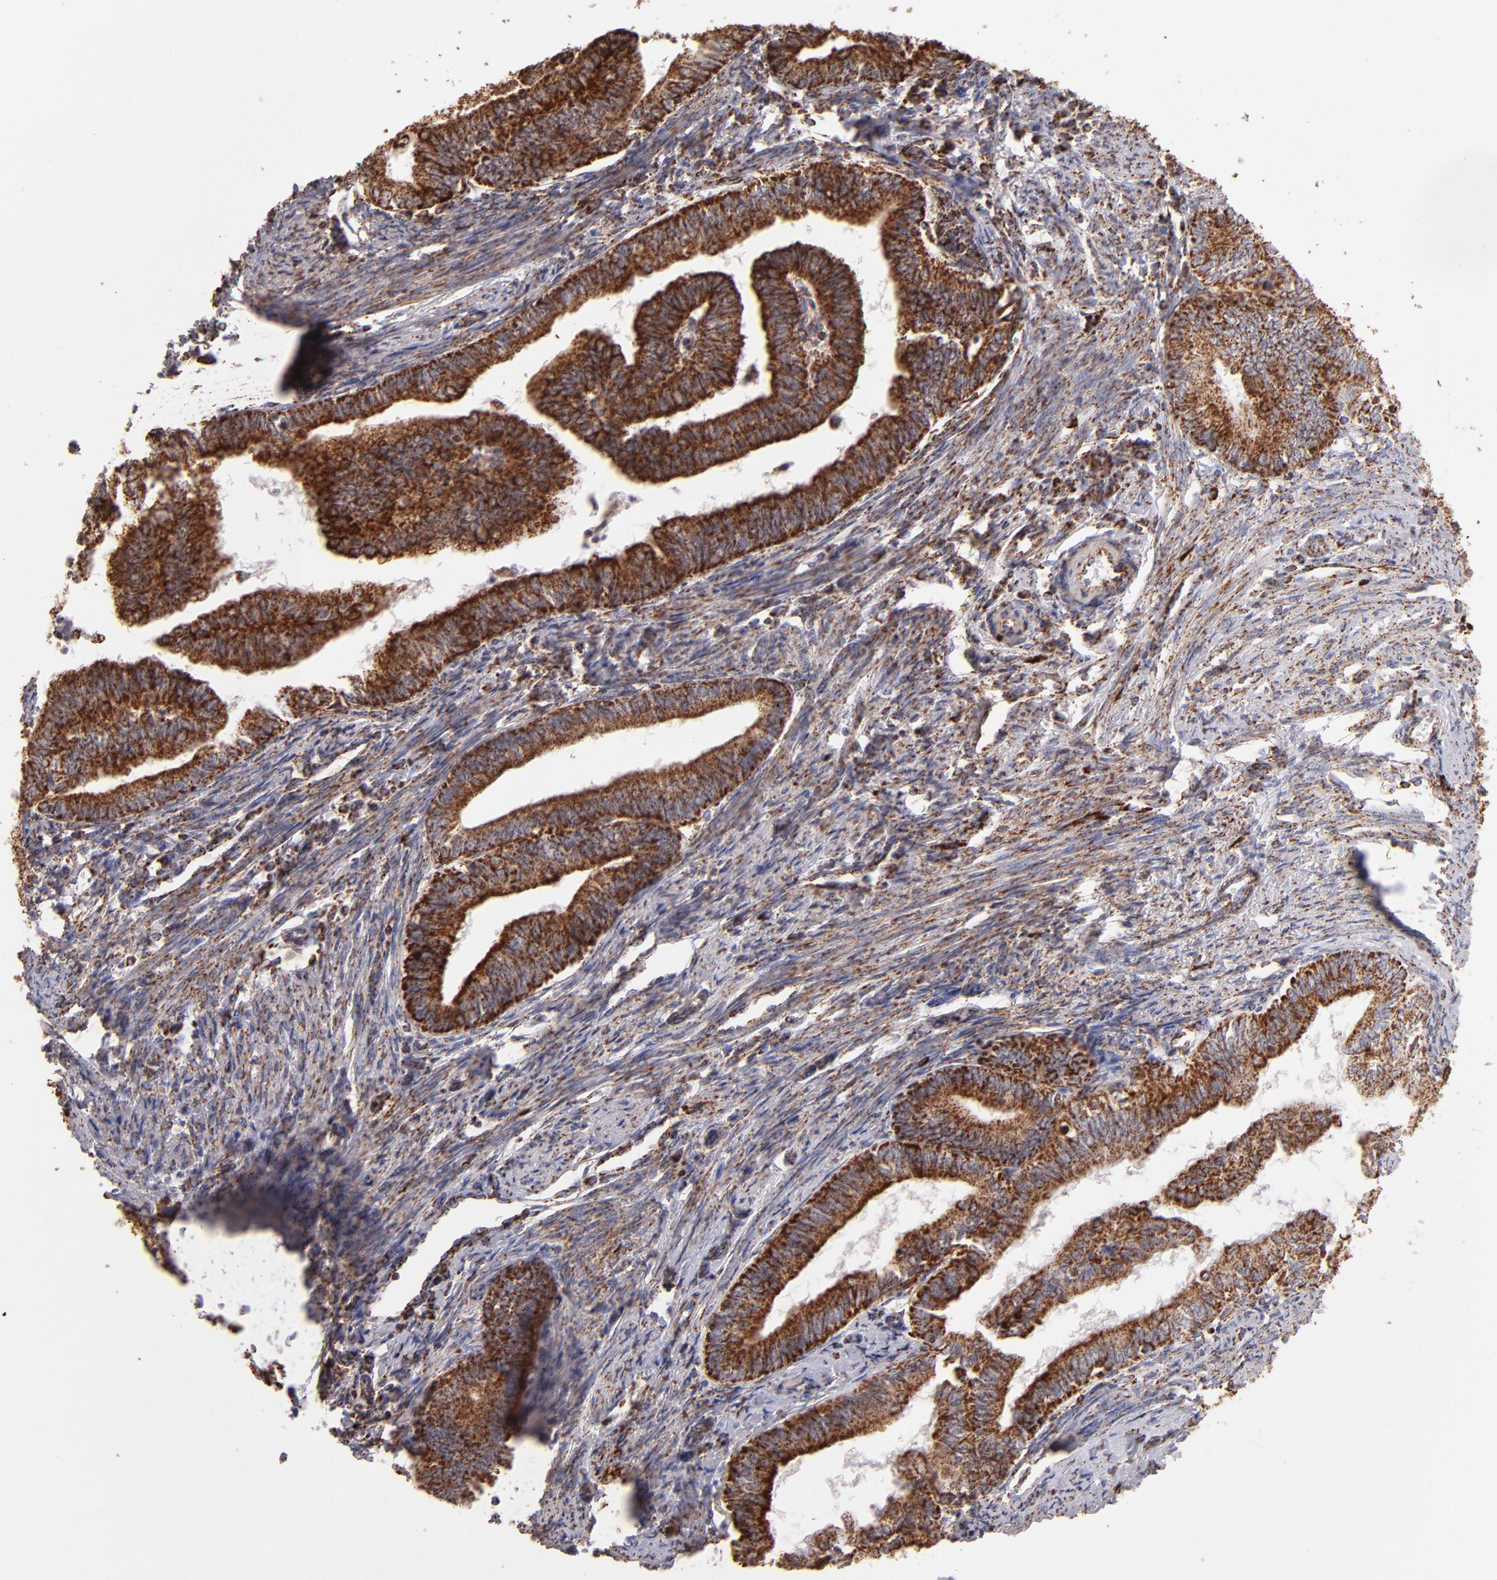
{"staining": {"intensity": "moderate", "quantity": ">75%", "location": "cytoplasmic/membranous"}, "tissue": "endometrial cancer", "cell_type": "Tumor cells", "image_type": "cancer", "snomed": [{"axis": "morphology", "description": "Adenocarcinoma, NOS"}, {"axis": "topography", "description": "Endometrium"}], "caption": "A photomicrograph of human endometrial cancer stained for a protein demonstrates moderate cytoplasmic/membranous brown staining in tumor cells.", "gene": "DLST", "patient": {"sex": "female", "age": 66}}